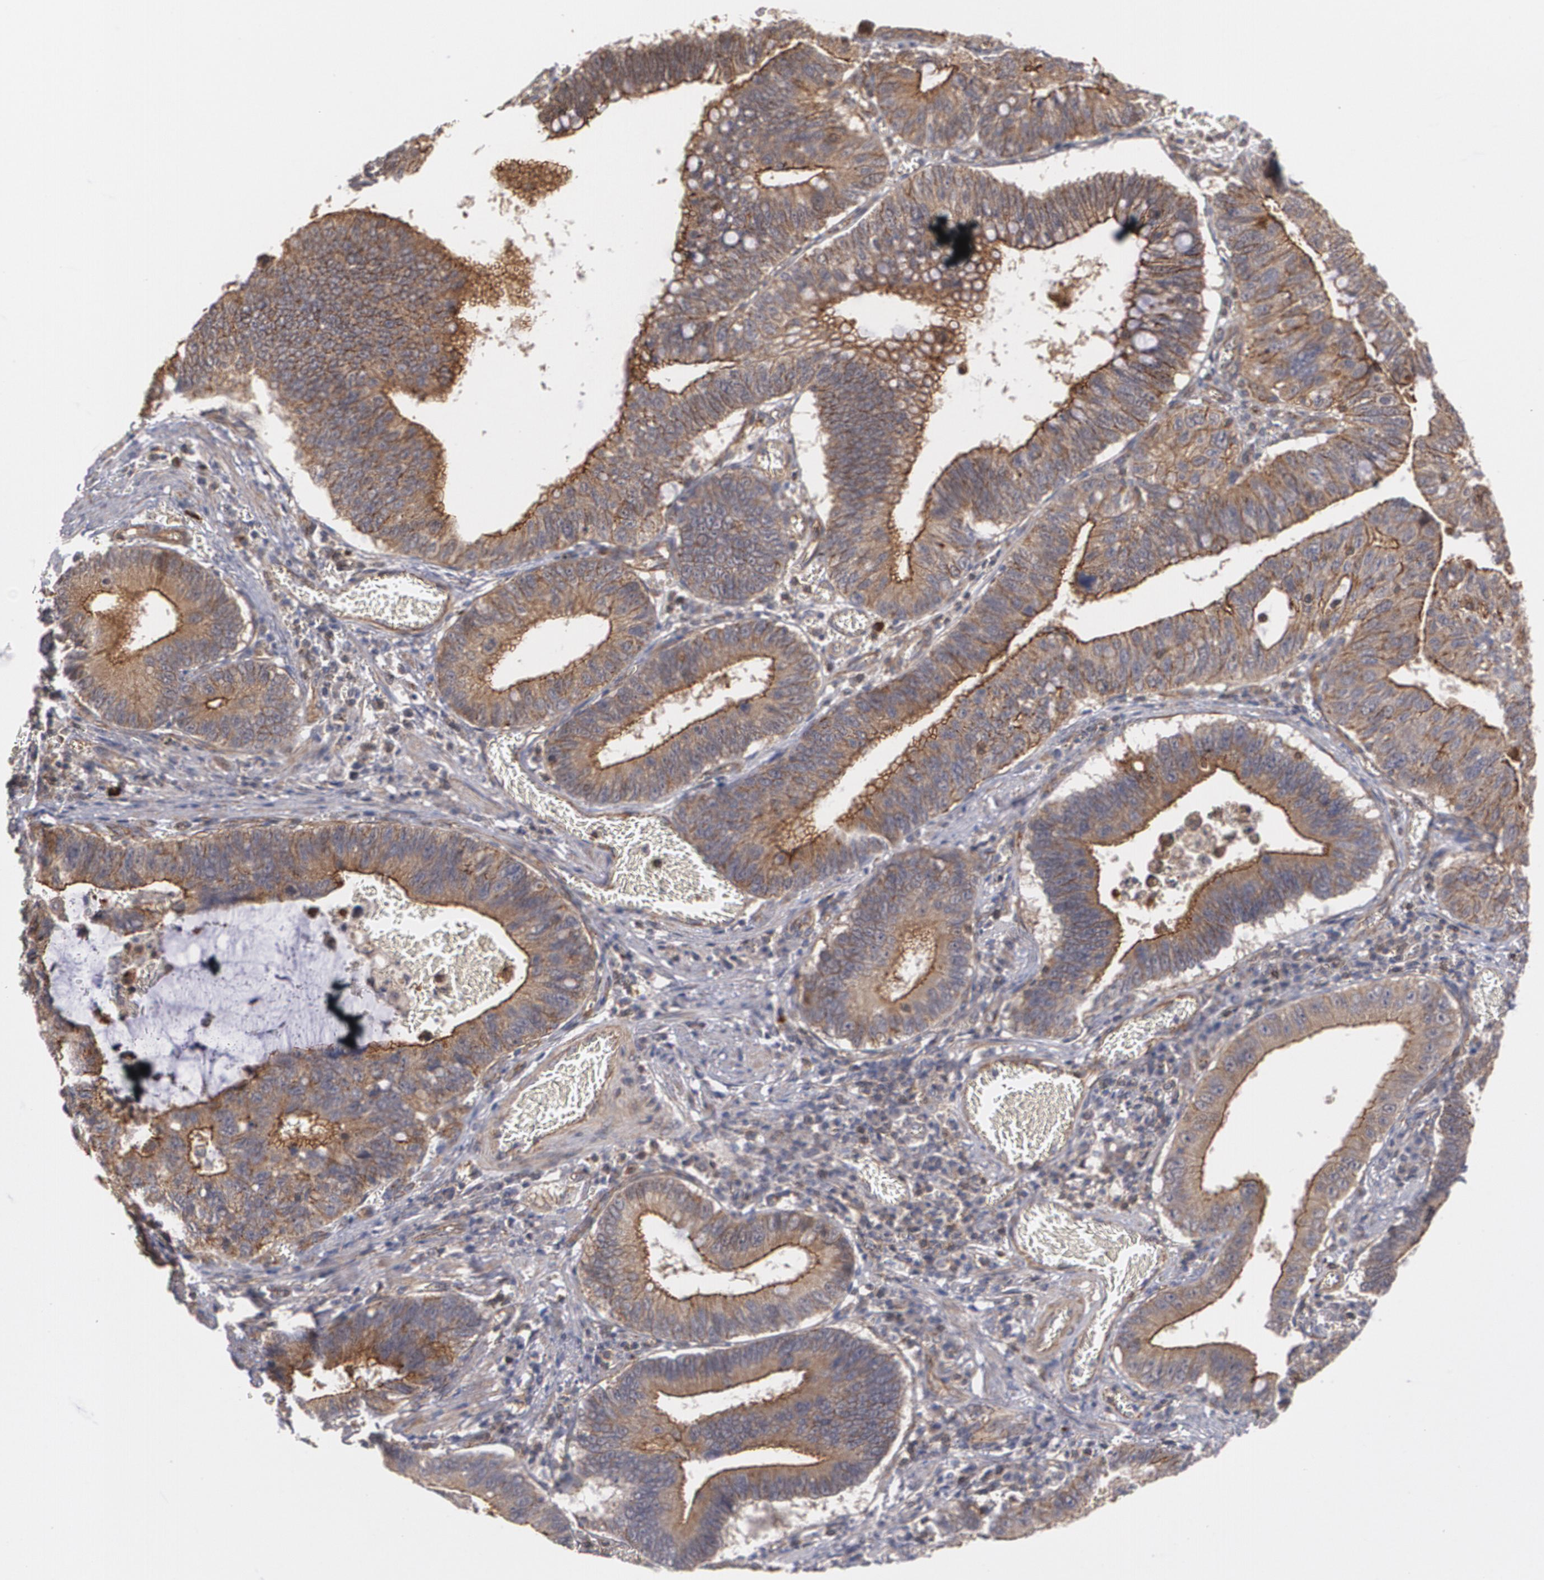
{"staining": {"intensity": "moderate", "quantity": ">75%", "location": "cytoplasmic/membranous"}, "tissue": "stomach cancer", "cell_type": "Tumor cells", "image_type": "cancer", "snomed": [{"axis": "morphology", "description": "Adenocarcinoma, NOS"}, {"axis": "topography", "description": "Stomach"}, {"axis": "topography", "description": "Gastric cardia"}], "caption": "There is medium levels of moderate cytoplasmic/membranous staining in tumor cells of stomach cancer (adenocarcinoma), as demonstrated by immunohistochemical staining (brown color).", "gene": "TJP1", "patient": {"sex": "male", "age": 59}}